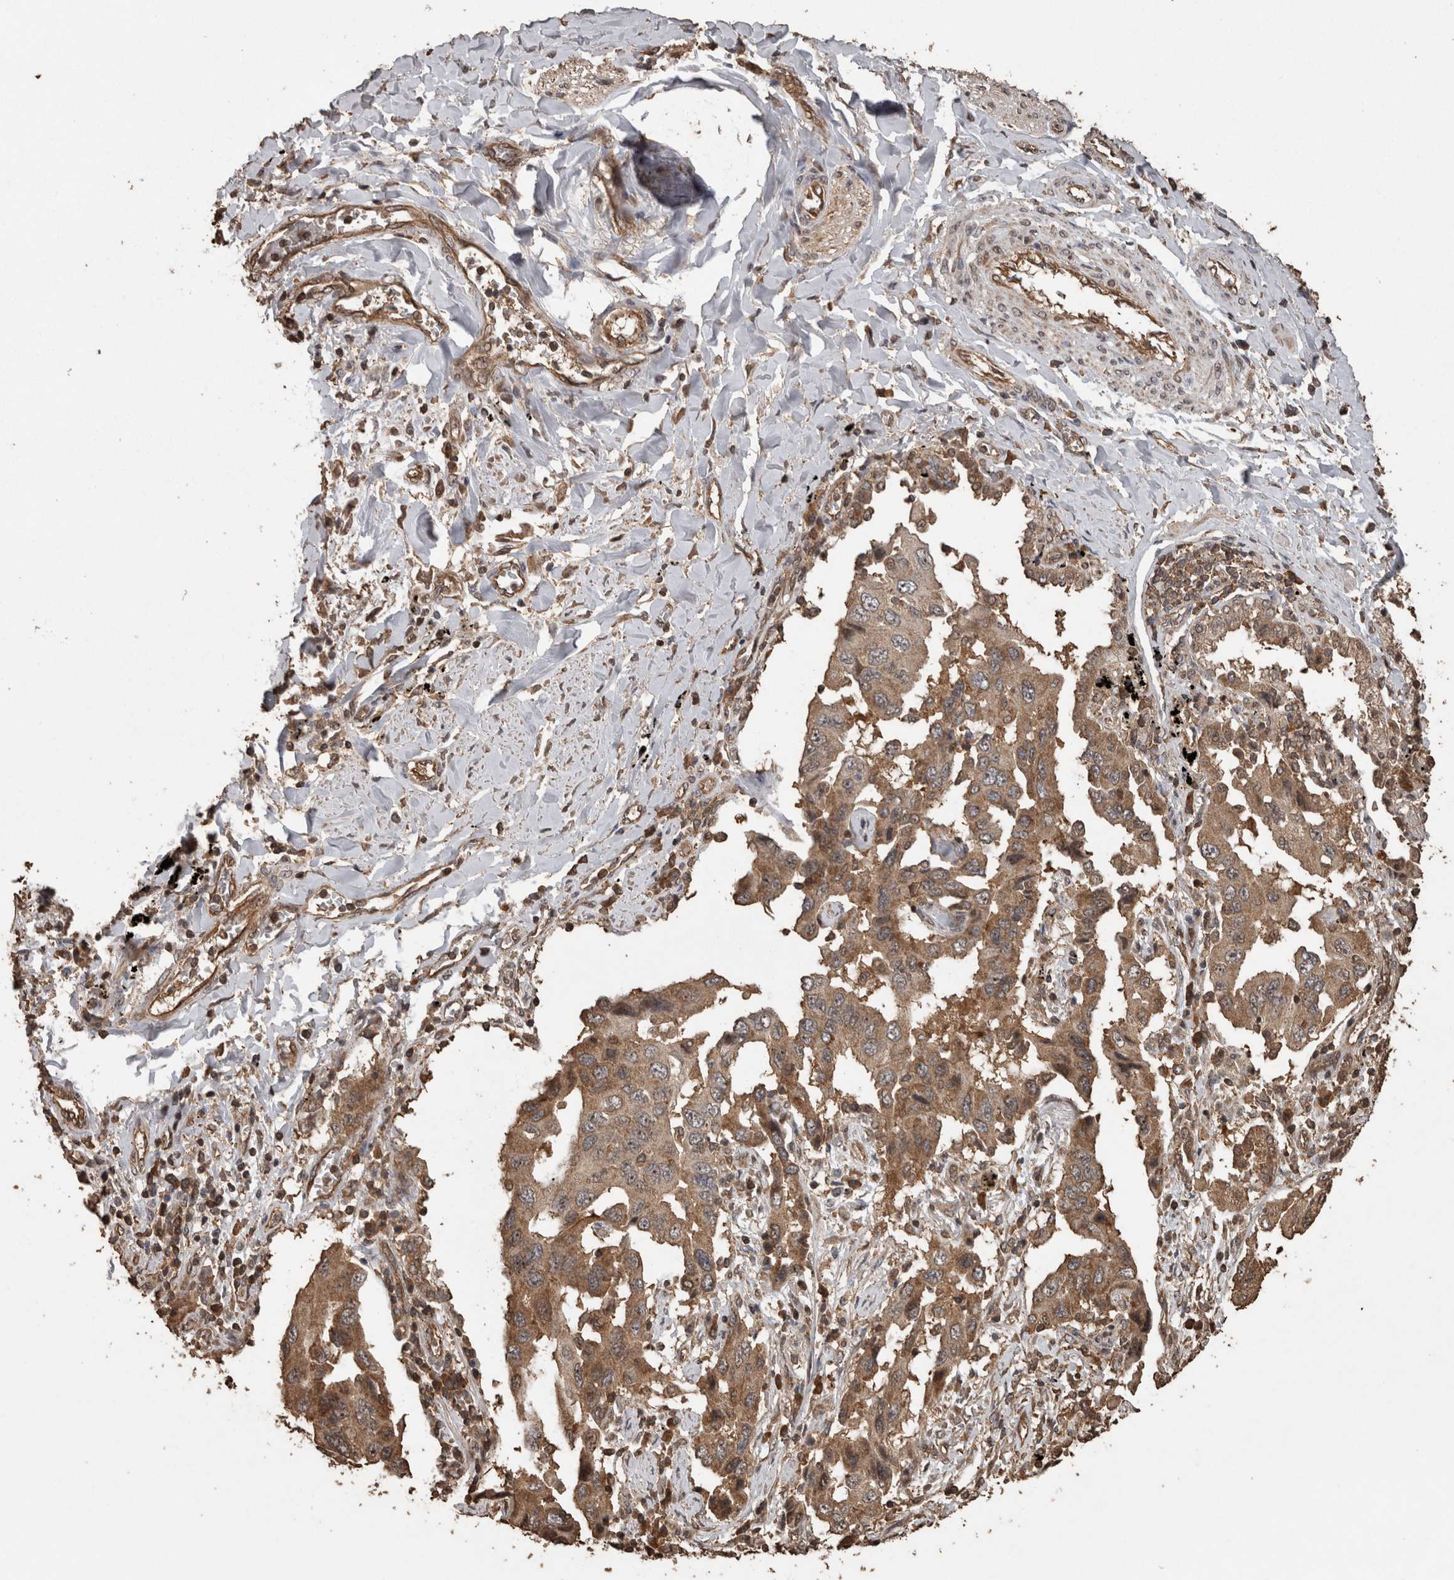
{"staining": {"intensity": "moderate", "quantity": ">75%", "location": "cytoplasmic/membranous"}, "tissue": "lung cancer", "cell_type": "Tumor cells", "image_type": "cancer", "snomed": [{"axis": "morphology", "description": "Adenocarcinoma, NOS"}, {"axis": "topography", "description": "Lung"}], "caption": "The immunohistochemical stain shows moderate cytoplasmic/membranous expression in tumor cells of lung cancer (adenocarcinoma) tissue. The protein is stained brown, and the nuclei are stained in blue (DAB (3,3'-diaminobenzidine) IHC with brightfield microscopy, high magnification).", "gene": "PINK1", "patient": {"sex": "female", "age": 65}}